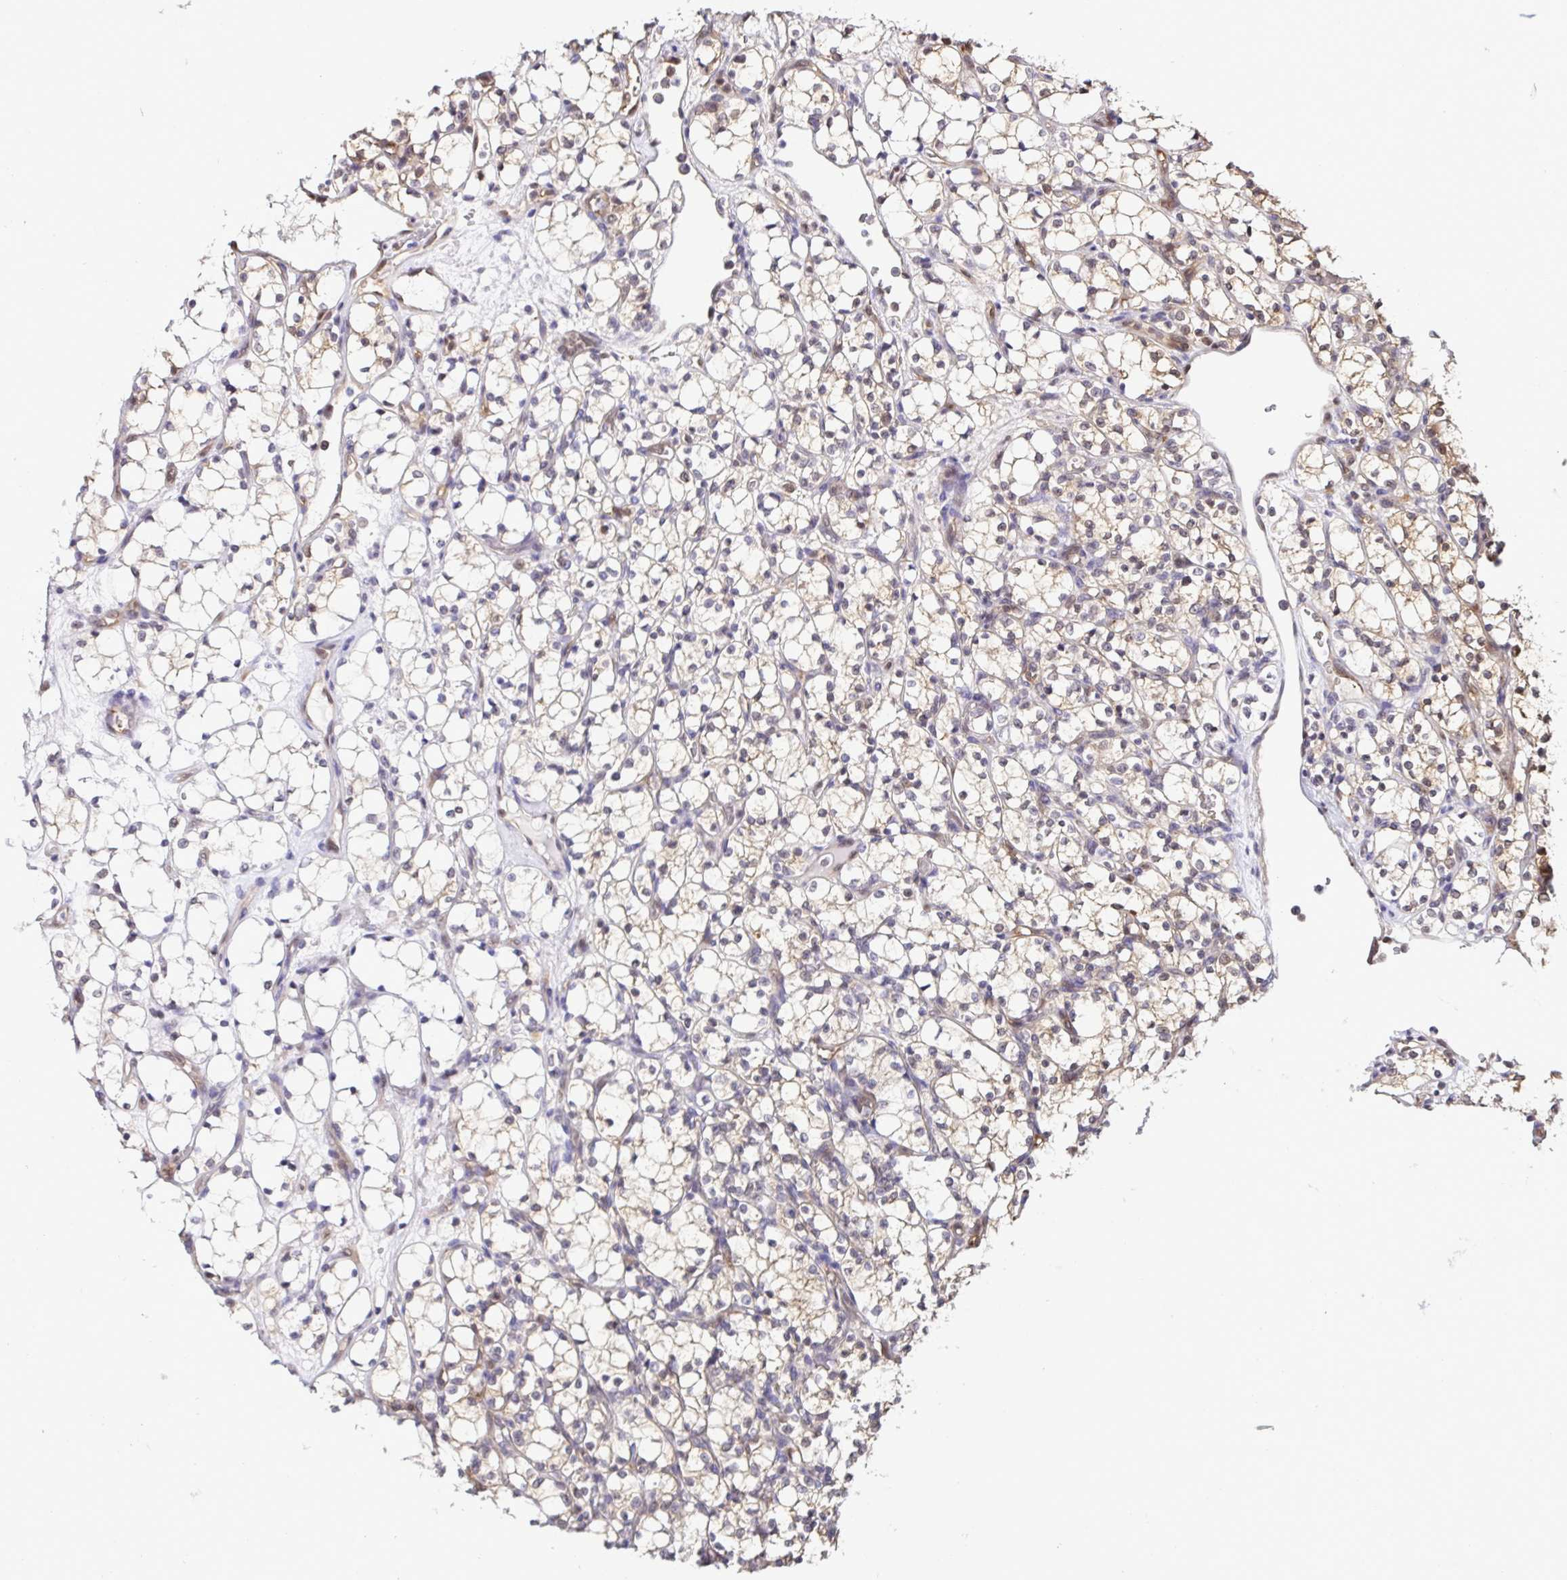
{"staining": {"intensity": "weak", "quantity": "25%-75%", "location": "cytoplasmic/membranous"}, "tissue": "renal cancer", "cell_type": "Tumor cells", "image_type": "cancer", "snomed": [{"axis": "morphology", "description": "Adenocarcinoma, NOS"}, {"axis": "topography", "description": "Kidney"}], "caption": "Immunohistochemical staining of adenocarcinoma (renal) reveals low levels of weak cytoplasmic/membranous expression in about 25%-75% of tumor cells.", "gene": "PSMB9", "patient": {"sex": "female", "age": 69}}